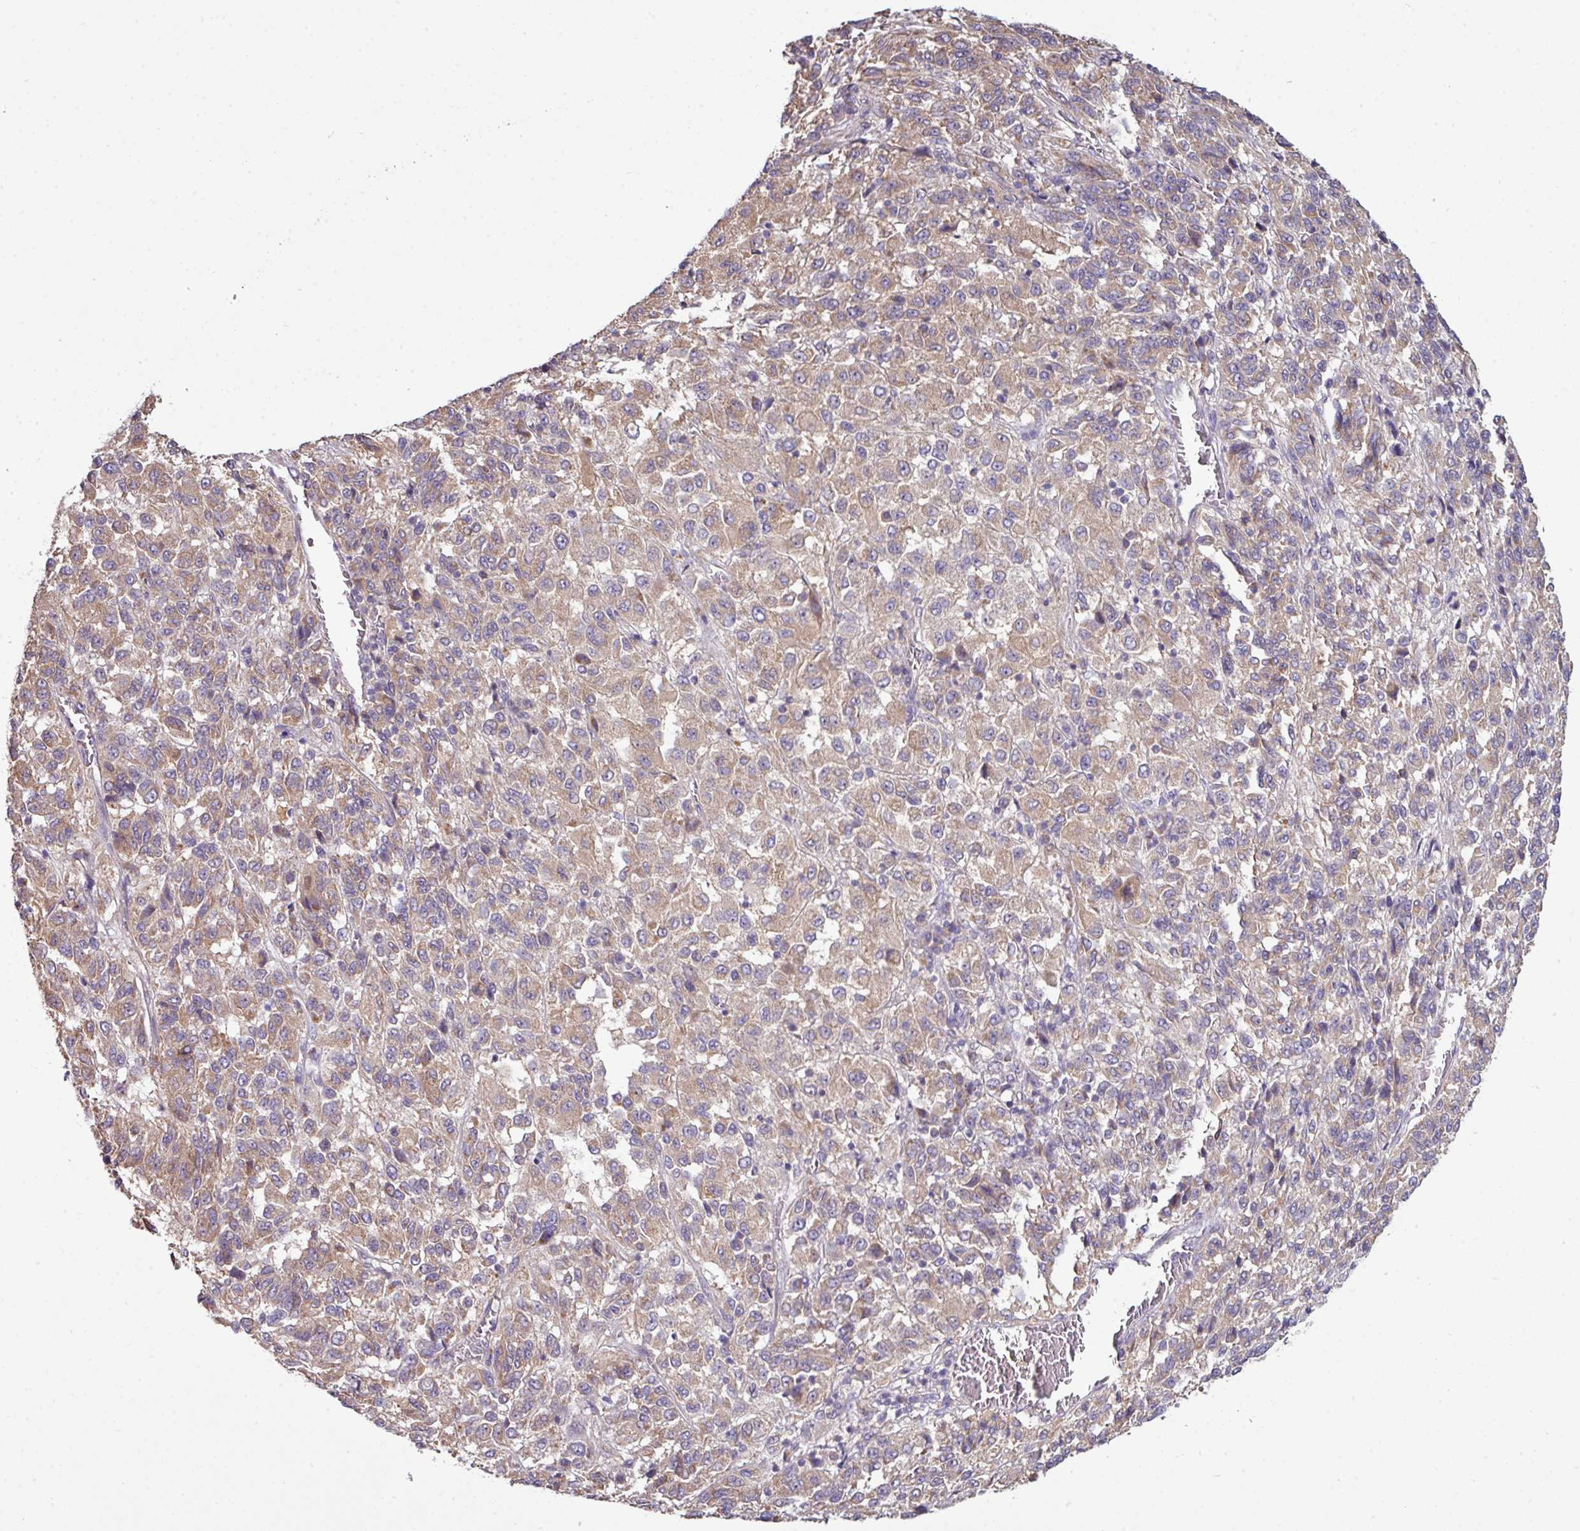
{"staining": {"intensity": "weak", "quantity": ">75%", "location": "cytoplasmic/membranous"}, "tissue": "melanoma", "cell_type": "Tumor cells", "image_type": "cancer", "snomed": [{"axis": "morphology", "description": "Malignant melanoma, Metastatic site"}, {"axis": "topography", "description": "Lung"}], "caption": "Tumor cells display low levels of weak cytoplasmic/membranous staining in about >75% of cells in human malignant melanoma (metastatic site).", "gene": "AGAP5", "patient": {"sex": "male", "age": 64}}